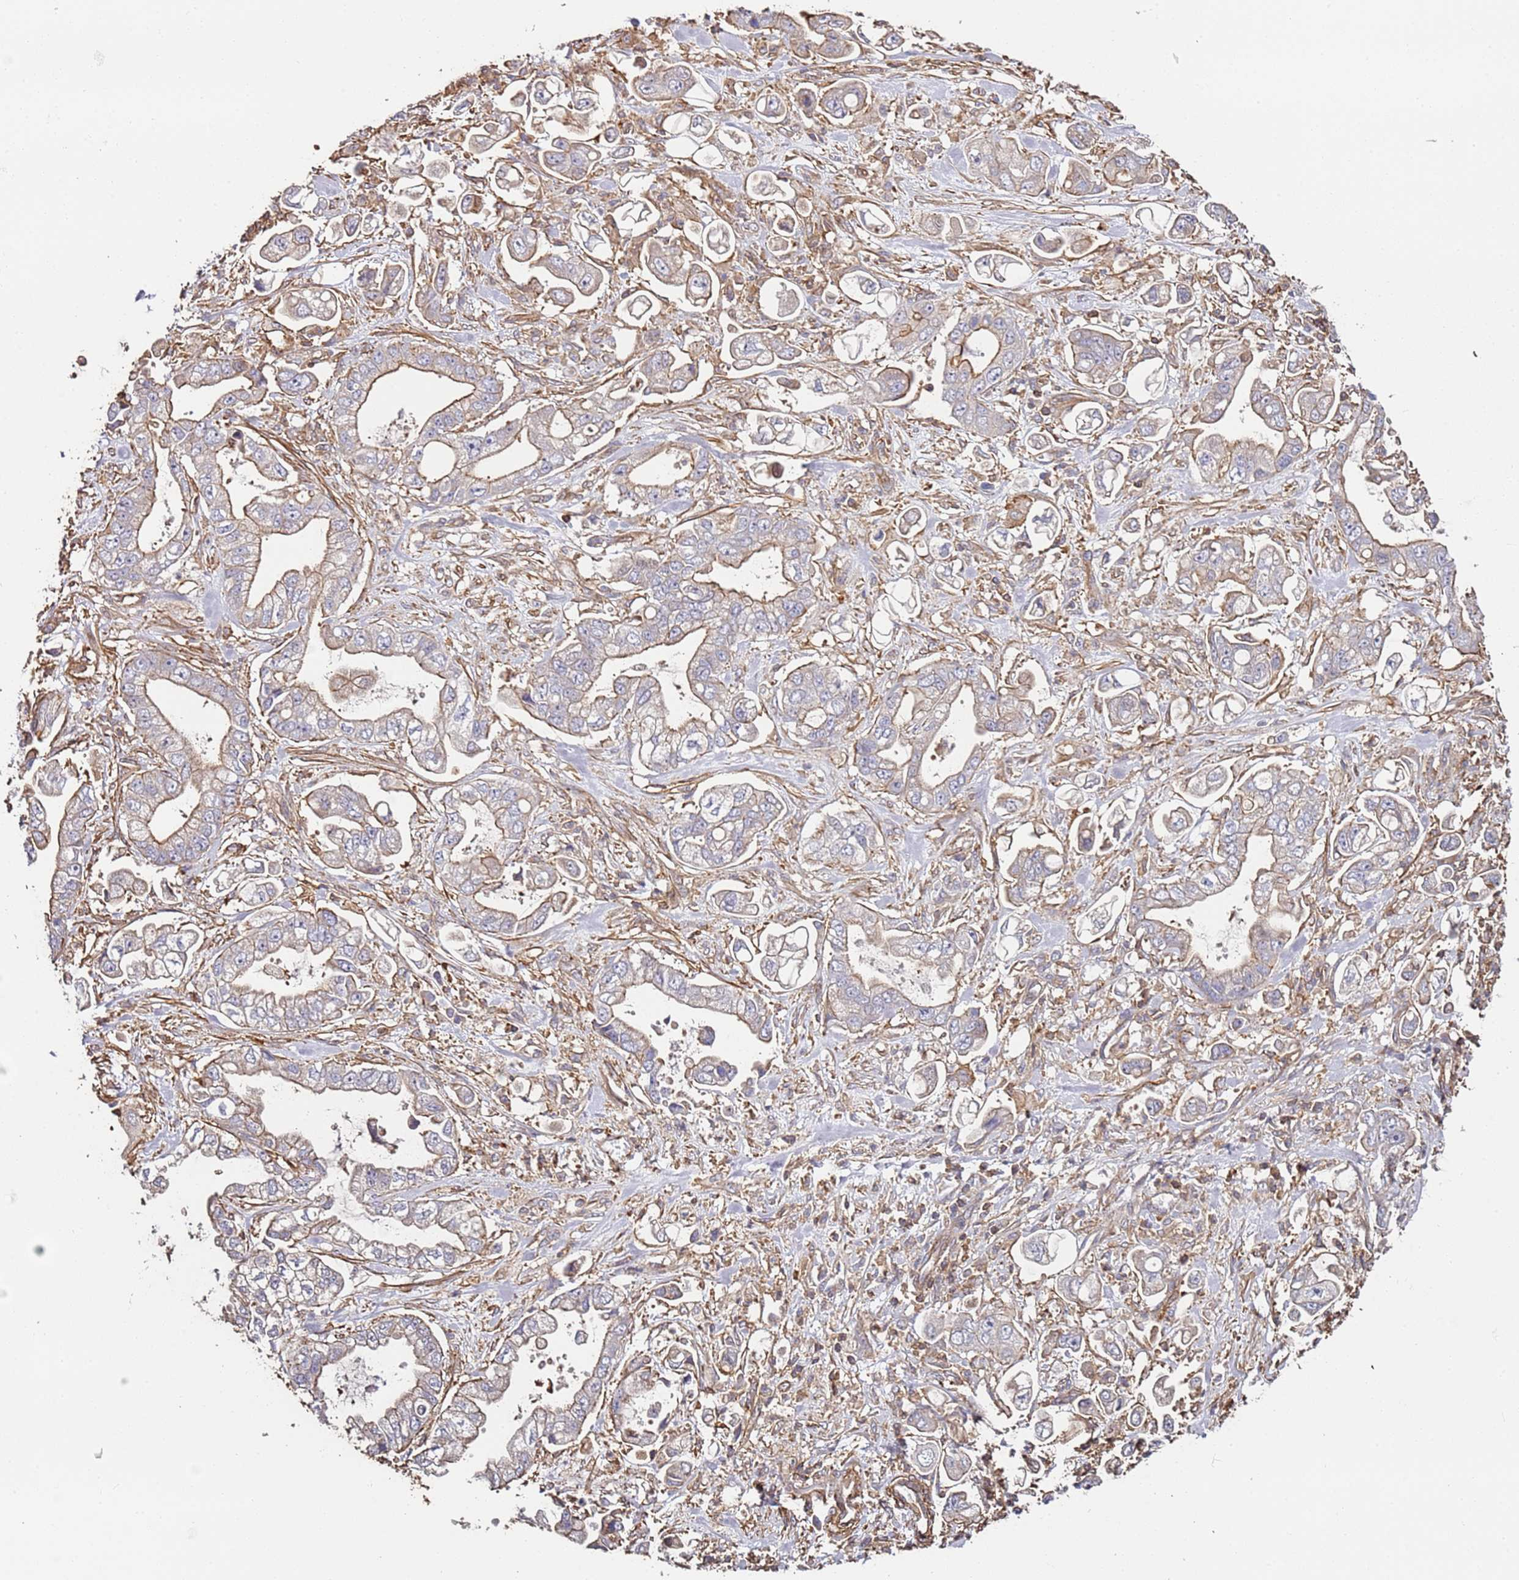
{"staining": {"intensity": "weak", "quantity": "25%-75%", "location": "cytoplasmic/membranous"}, "tissue": "stomach cancer", "cell_type": "Tumor cells", "image_type": "cancer", "snomed": [{"axis": "morphology", "description": "Adenocarcinoma, NOS"}, {"axis": "topography", "description": "Stomach"}], "caption": "Immunohistochemistry (DAB) staining of stomach adenocarcinoma shows weak cytoplasmic/membranous protein expression in approximately 25%-75% of tumor cells. (IHC, brightfield microscopy, high magnification).", "gene": "CYP2U1", "patient": {"sex": "male", "age": 62}}